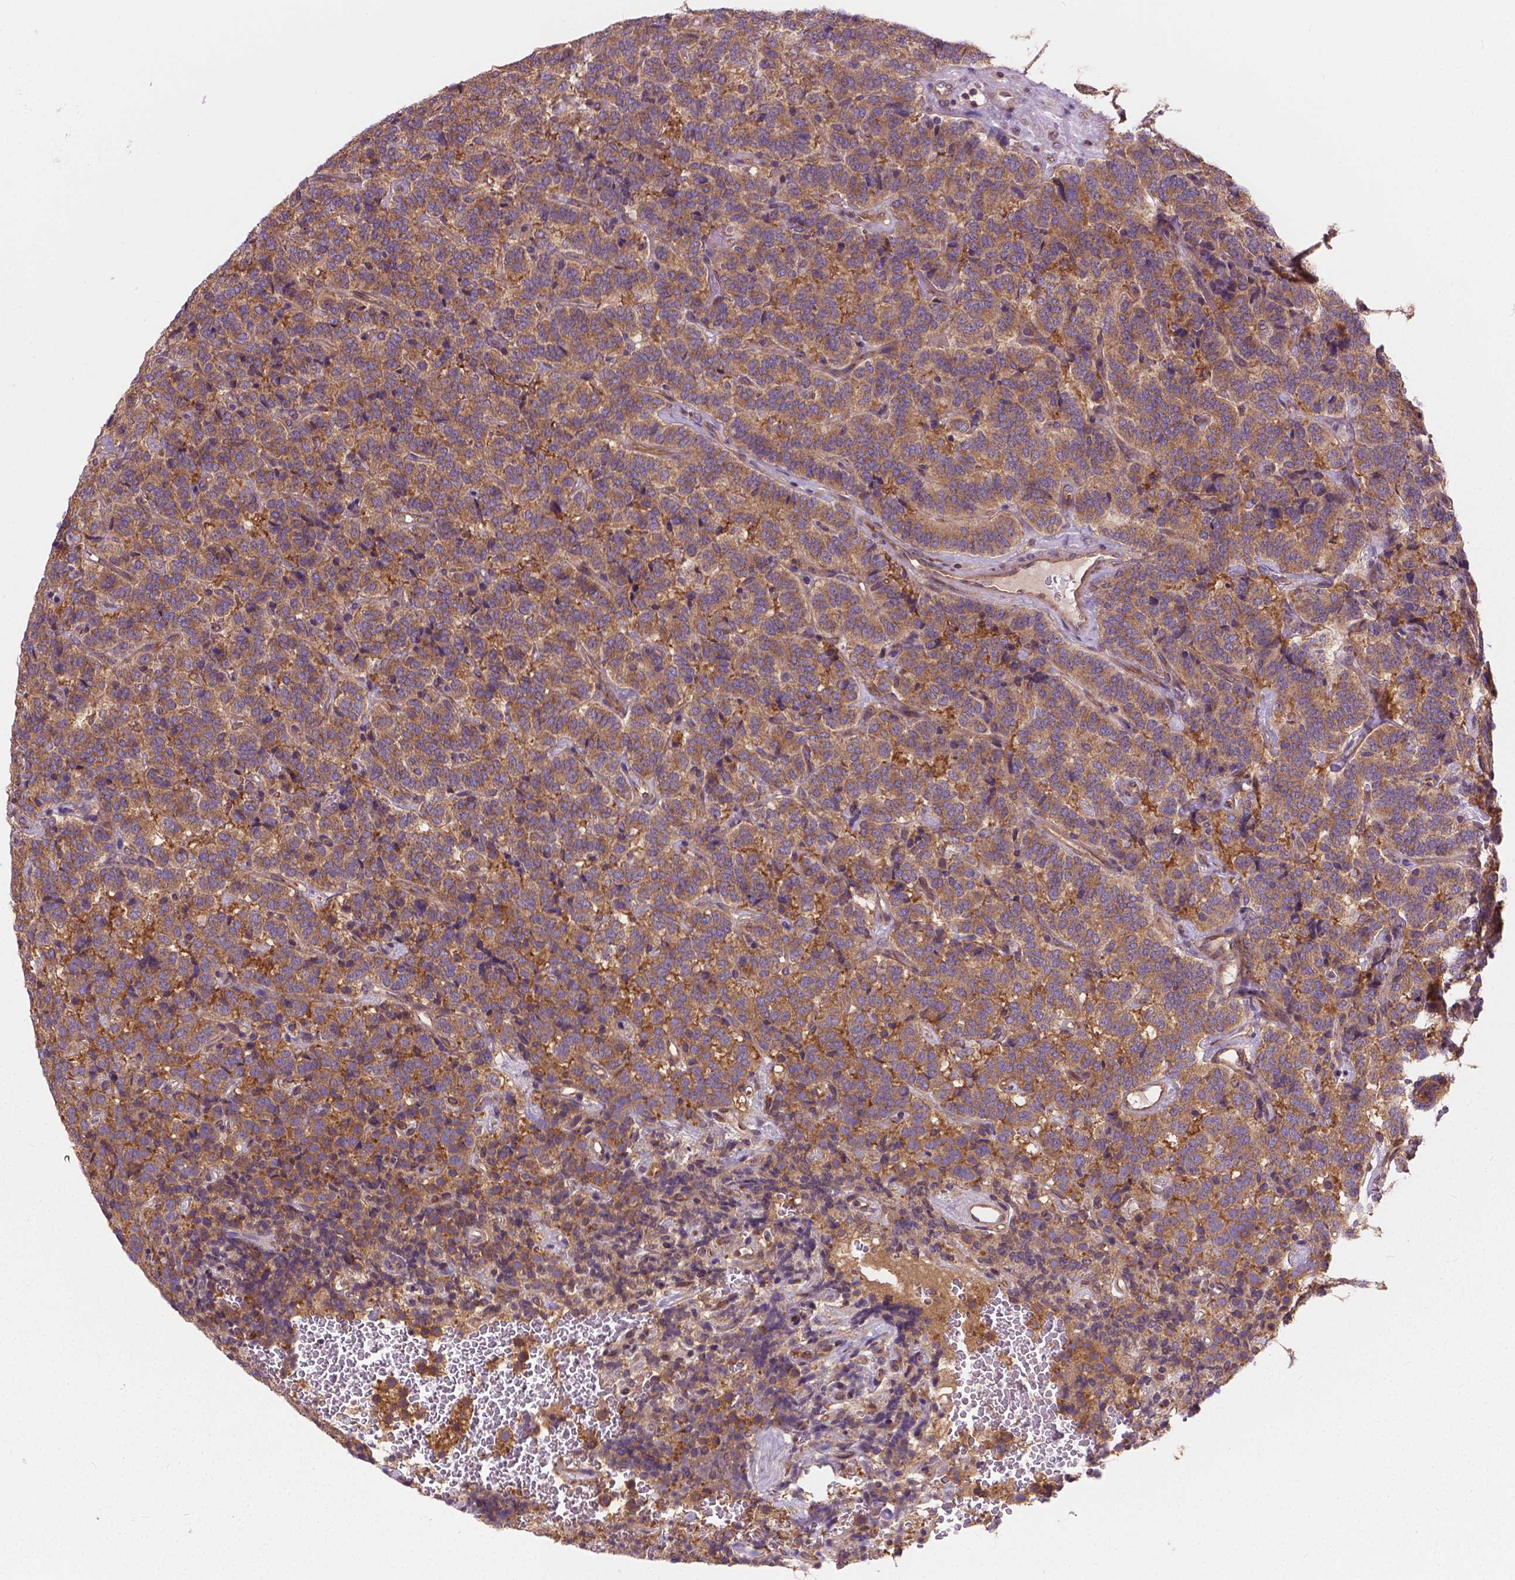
{"staining": {"intensity": "moderate", "quantity": ">75%", "location": "cytoplasmic/membranous"}, "tissue": "carcinoid", "cell_type": "Tumor cells", "image_type": "cancer", "snomed": [{"axis": "morphology", "description": "Carcinoid, malignant, NOS"}, {"axis": "topography", "description": "Pancreas"}], "caption": "IHC micrograph of human malignant carcinoid stained for a protein (brown), which demonstrates medium levels of moderate cytoplasmic/membranous staining in approximately >75% of tumor cells.", "gene": "MZT1", "patient": {"sex": "male", "age": 36}}